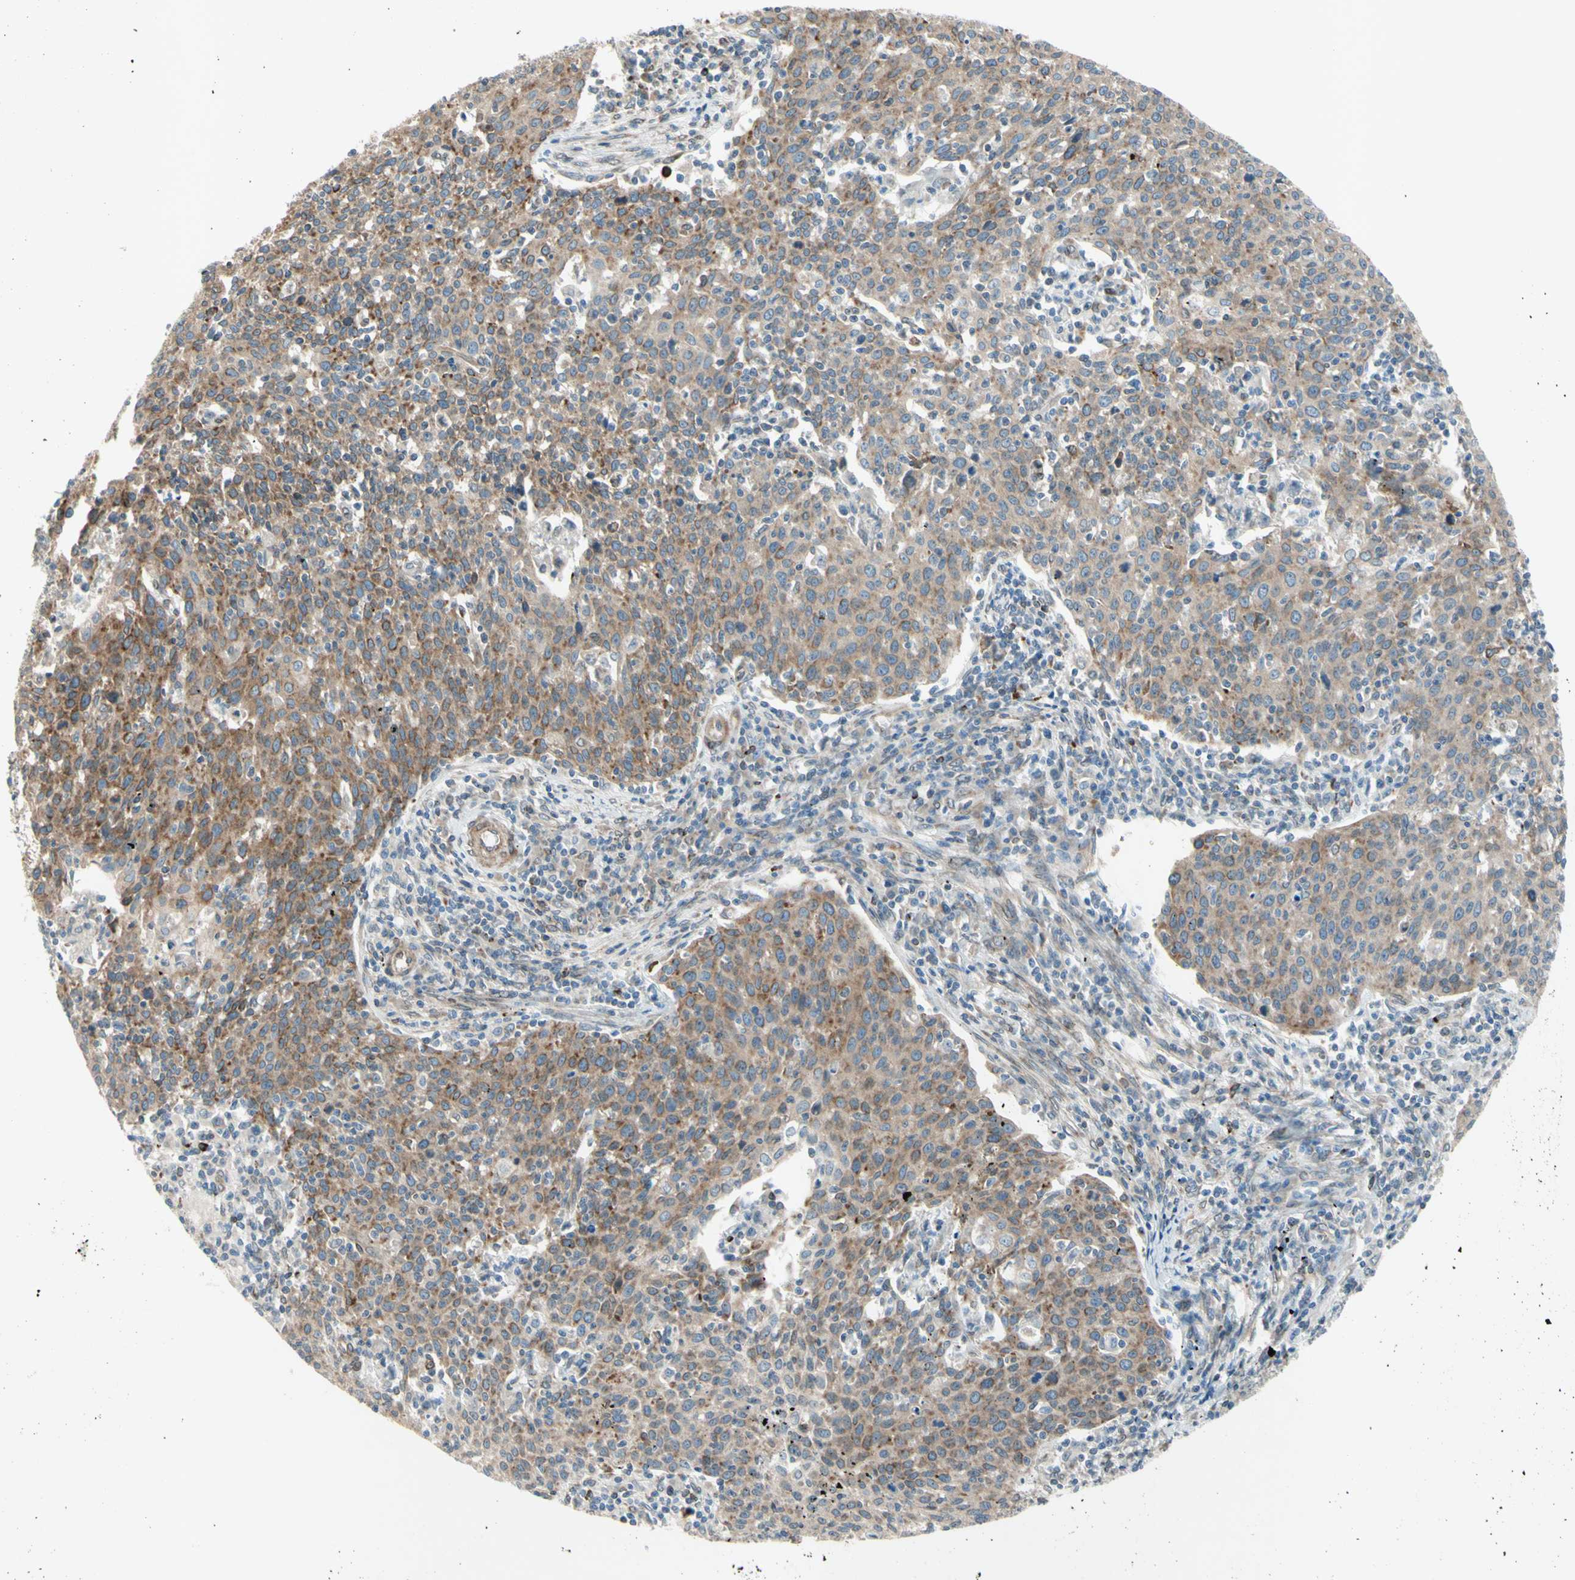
{"staining": {"intensity": "moderate", "quantity": ">75%", "location": "cytoplasmic/membranous"}, "tissue": "cervical cancer", "cell_type": "Tumor cells", "image_type": "cancer", "snomed": [{"axis": "morphology", "description": "Squamous cell carcinoma, NOS"}, {"axis": "topography", "description": "Cervix"}], "caption": "Immunohistochemistry (IHC) histopathology image of neoplastic tissue: cervical cancer (squamous cell carcinoma) stained using immunohistochemistry reveals medium levels of moderate protein expression localized specifically in the cytoplasmic/membranous of tumor cells, appearing as a cytoplasmic/membranous brown color.", "gene": "TRAF2", "patient": {"sex": "female", "age": 38}}